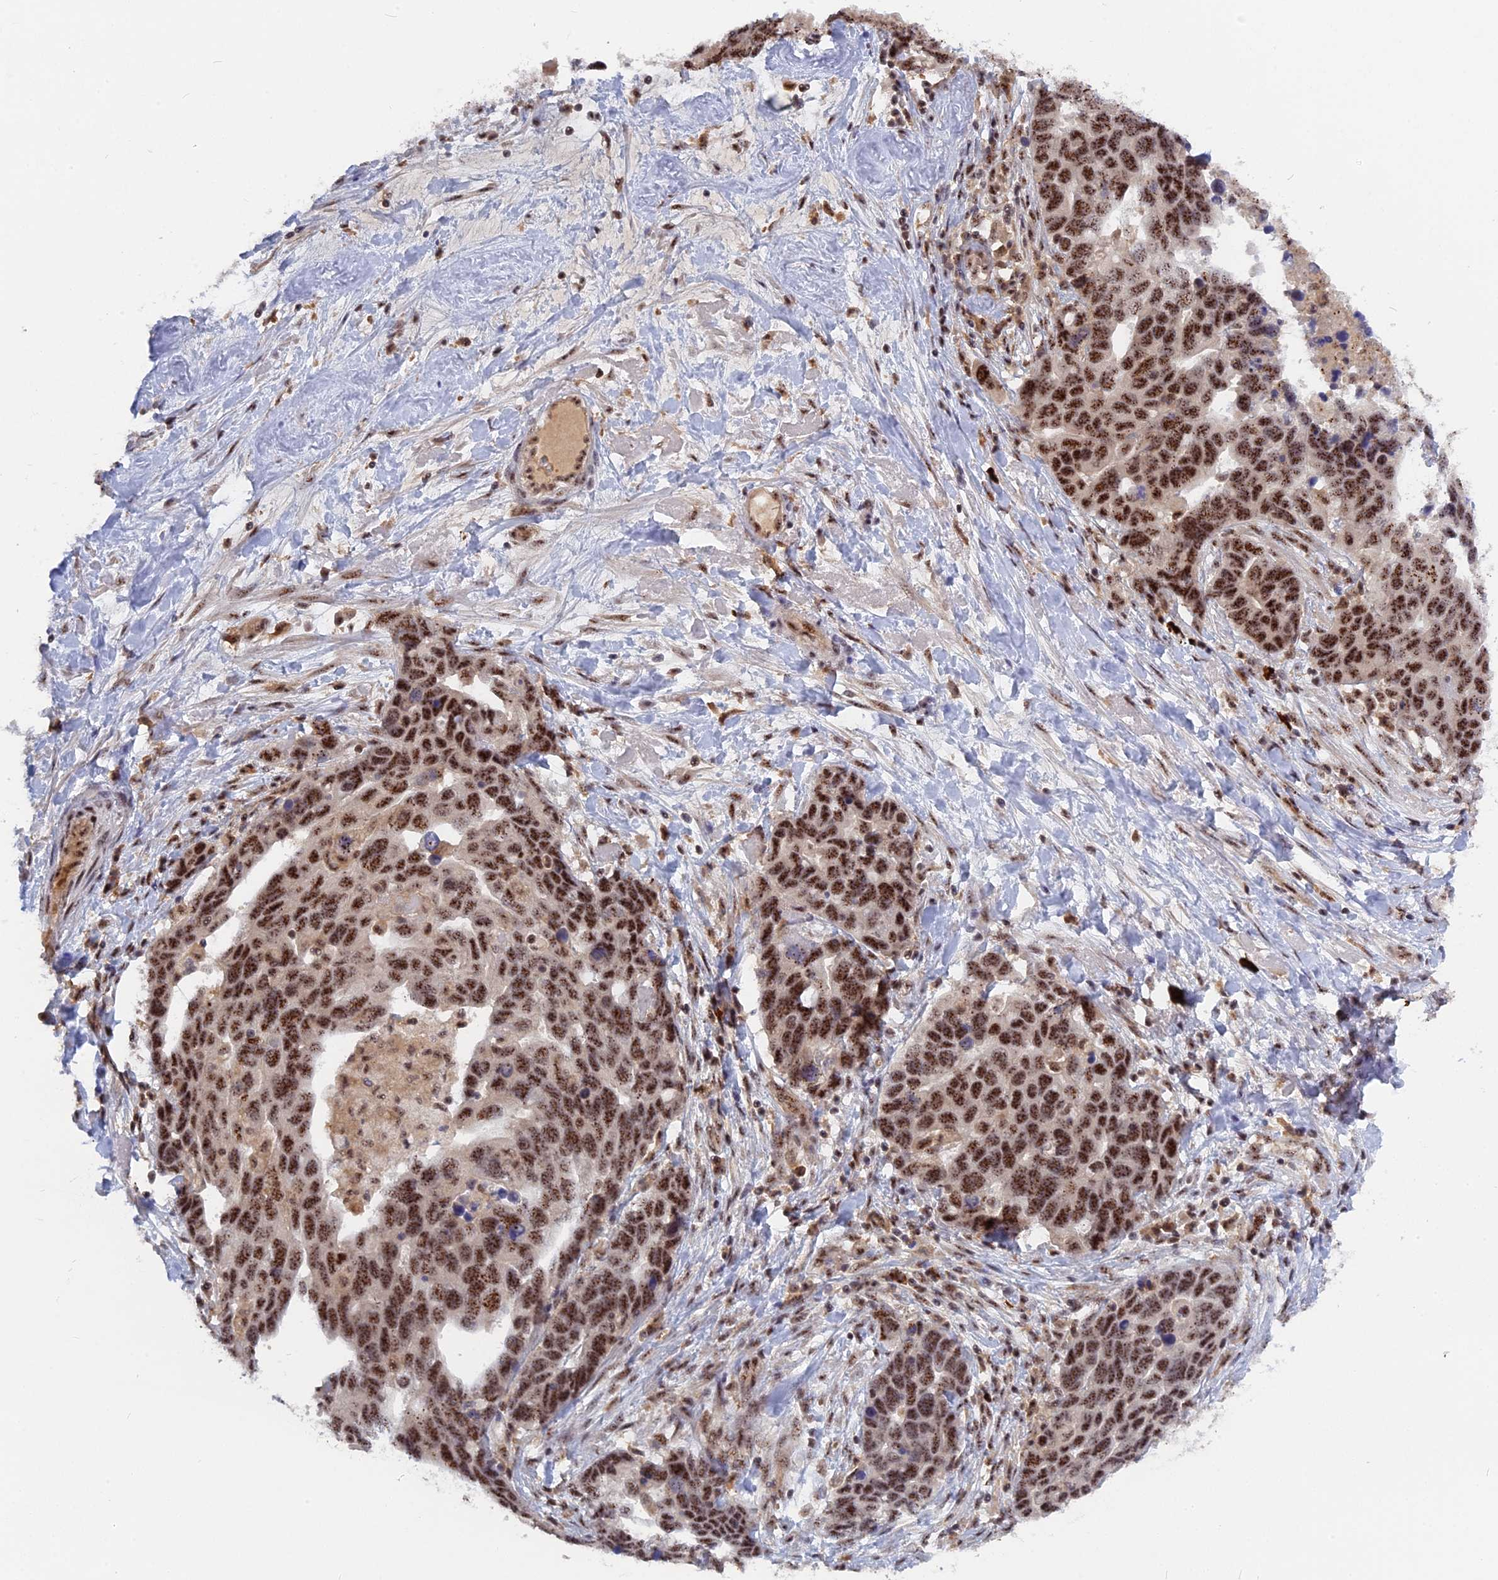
{"staining": {"intensity": "strong", "quantity": ">75%", "location": "nuclear"}, "tissue": "ovarian cancer", "cell_type": "Tumor cells", "image_type": "cancer", "snomed": [{"axis": "morphology", "description": "Cystadenocarcinoma, serous, NOS"}, {"axis": "topography", "description": "Ovary"}], "caption": "Immunohistochemical staining of human ovarian cancer (serous cystadenocarcinoma) shows high levels of strong nuclear protein expression in about >75% of tumor cells.", "gene": "TAB1", "patient": {"sex": "female", "age": 54}}